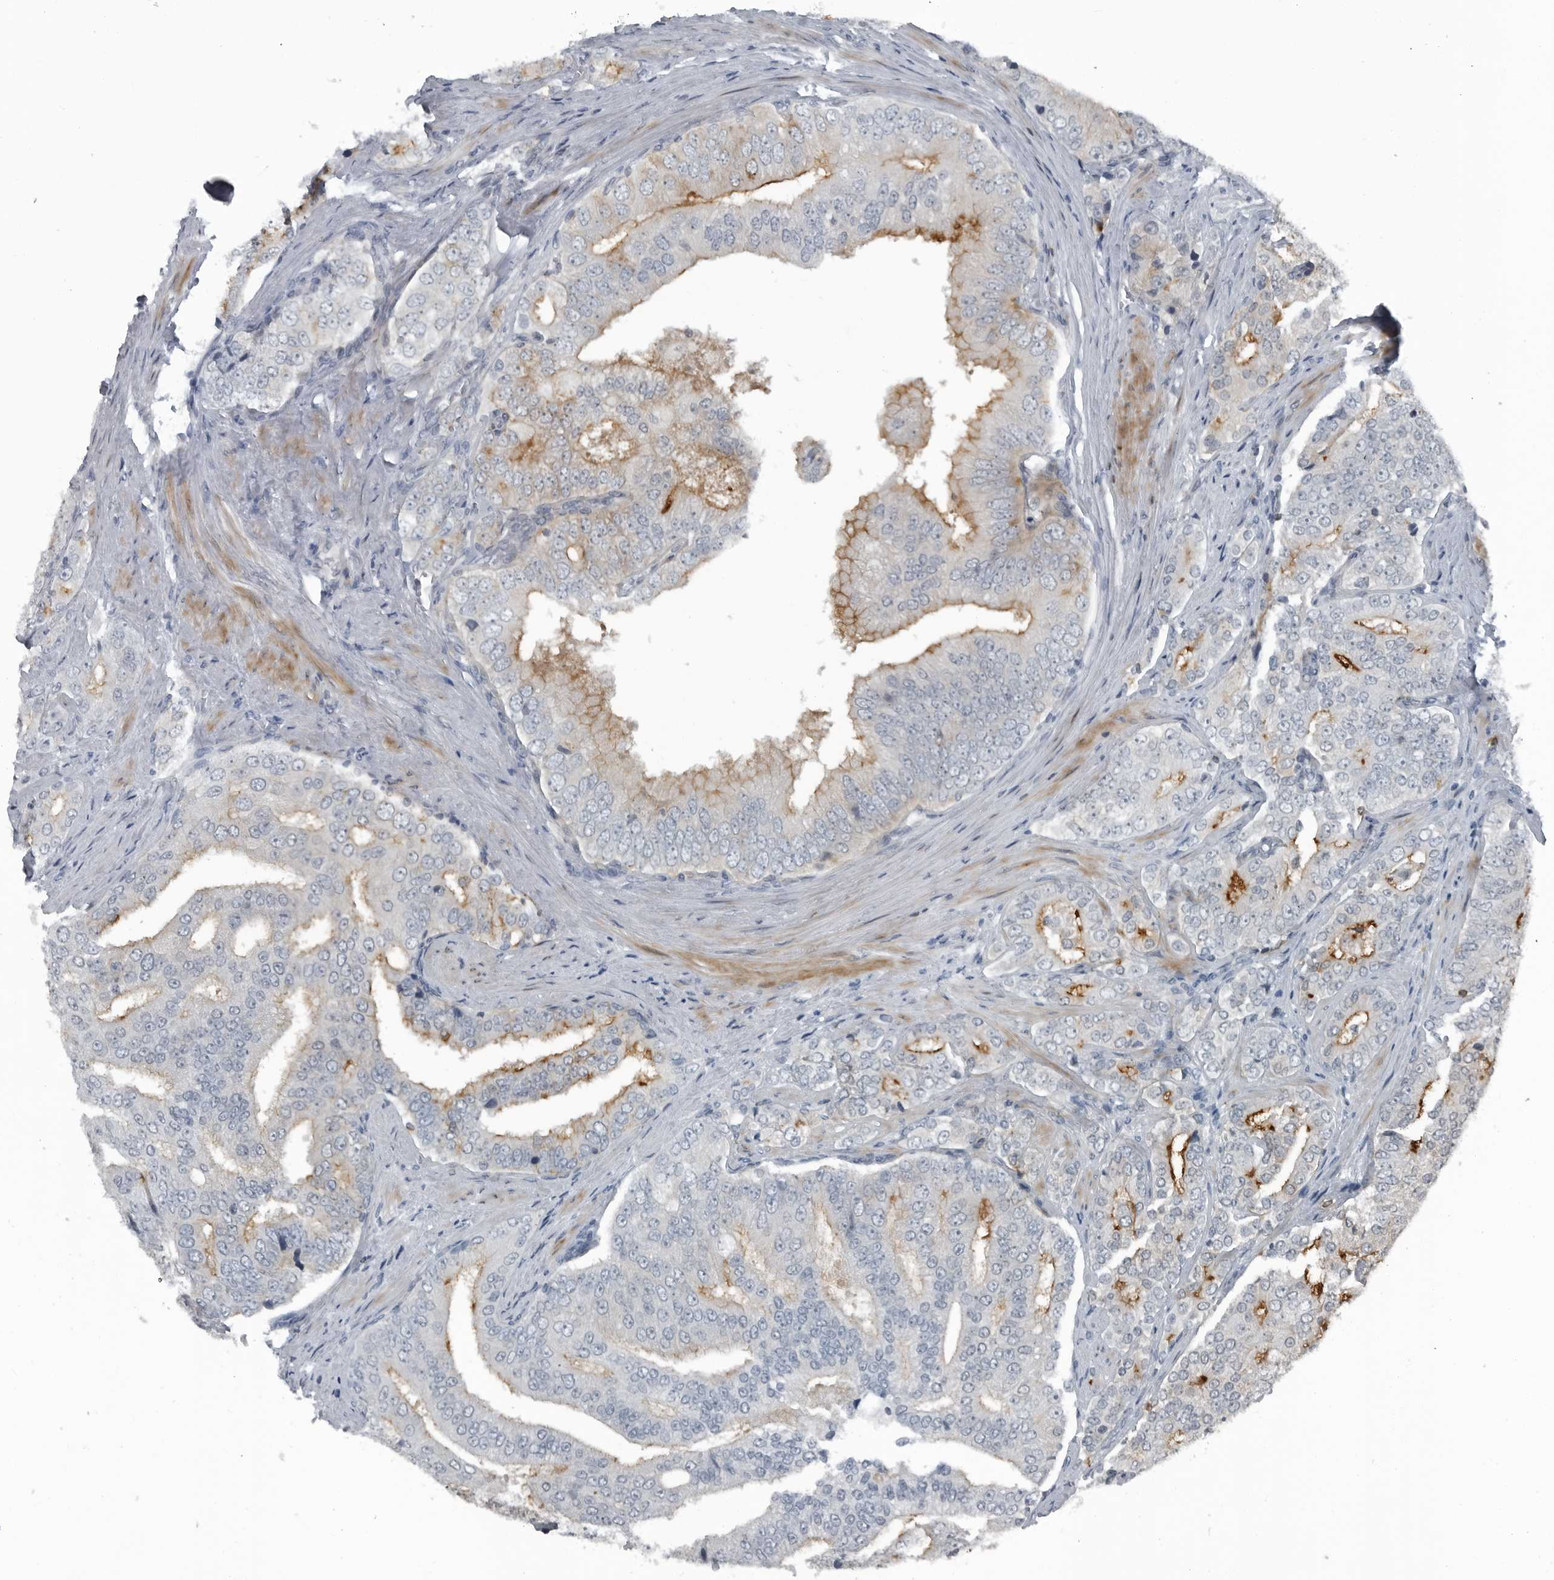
{"staining": {"intensity": "moderate", "quantity": "25%-75%", "location": "cytoplasmic/membranous"}, "tissue": "prostate cancer", "cell_type": "Tumor cells", "image_type": "cancer", "snomed": [{"axis": "morphology", "description": "Adenocarcinoma, High grade"}, {"axis": "topography", "description": "Prostate"}], "caption": "Tumor cells show moderate cytoplasmic/membranous staining in about 25%-75% of cells in prostate cancer.", "gene": "GAK", "patient": {"sex": "male", "age": 58}}